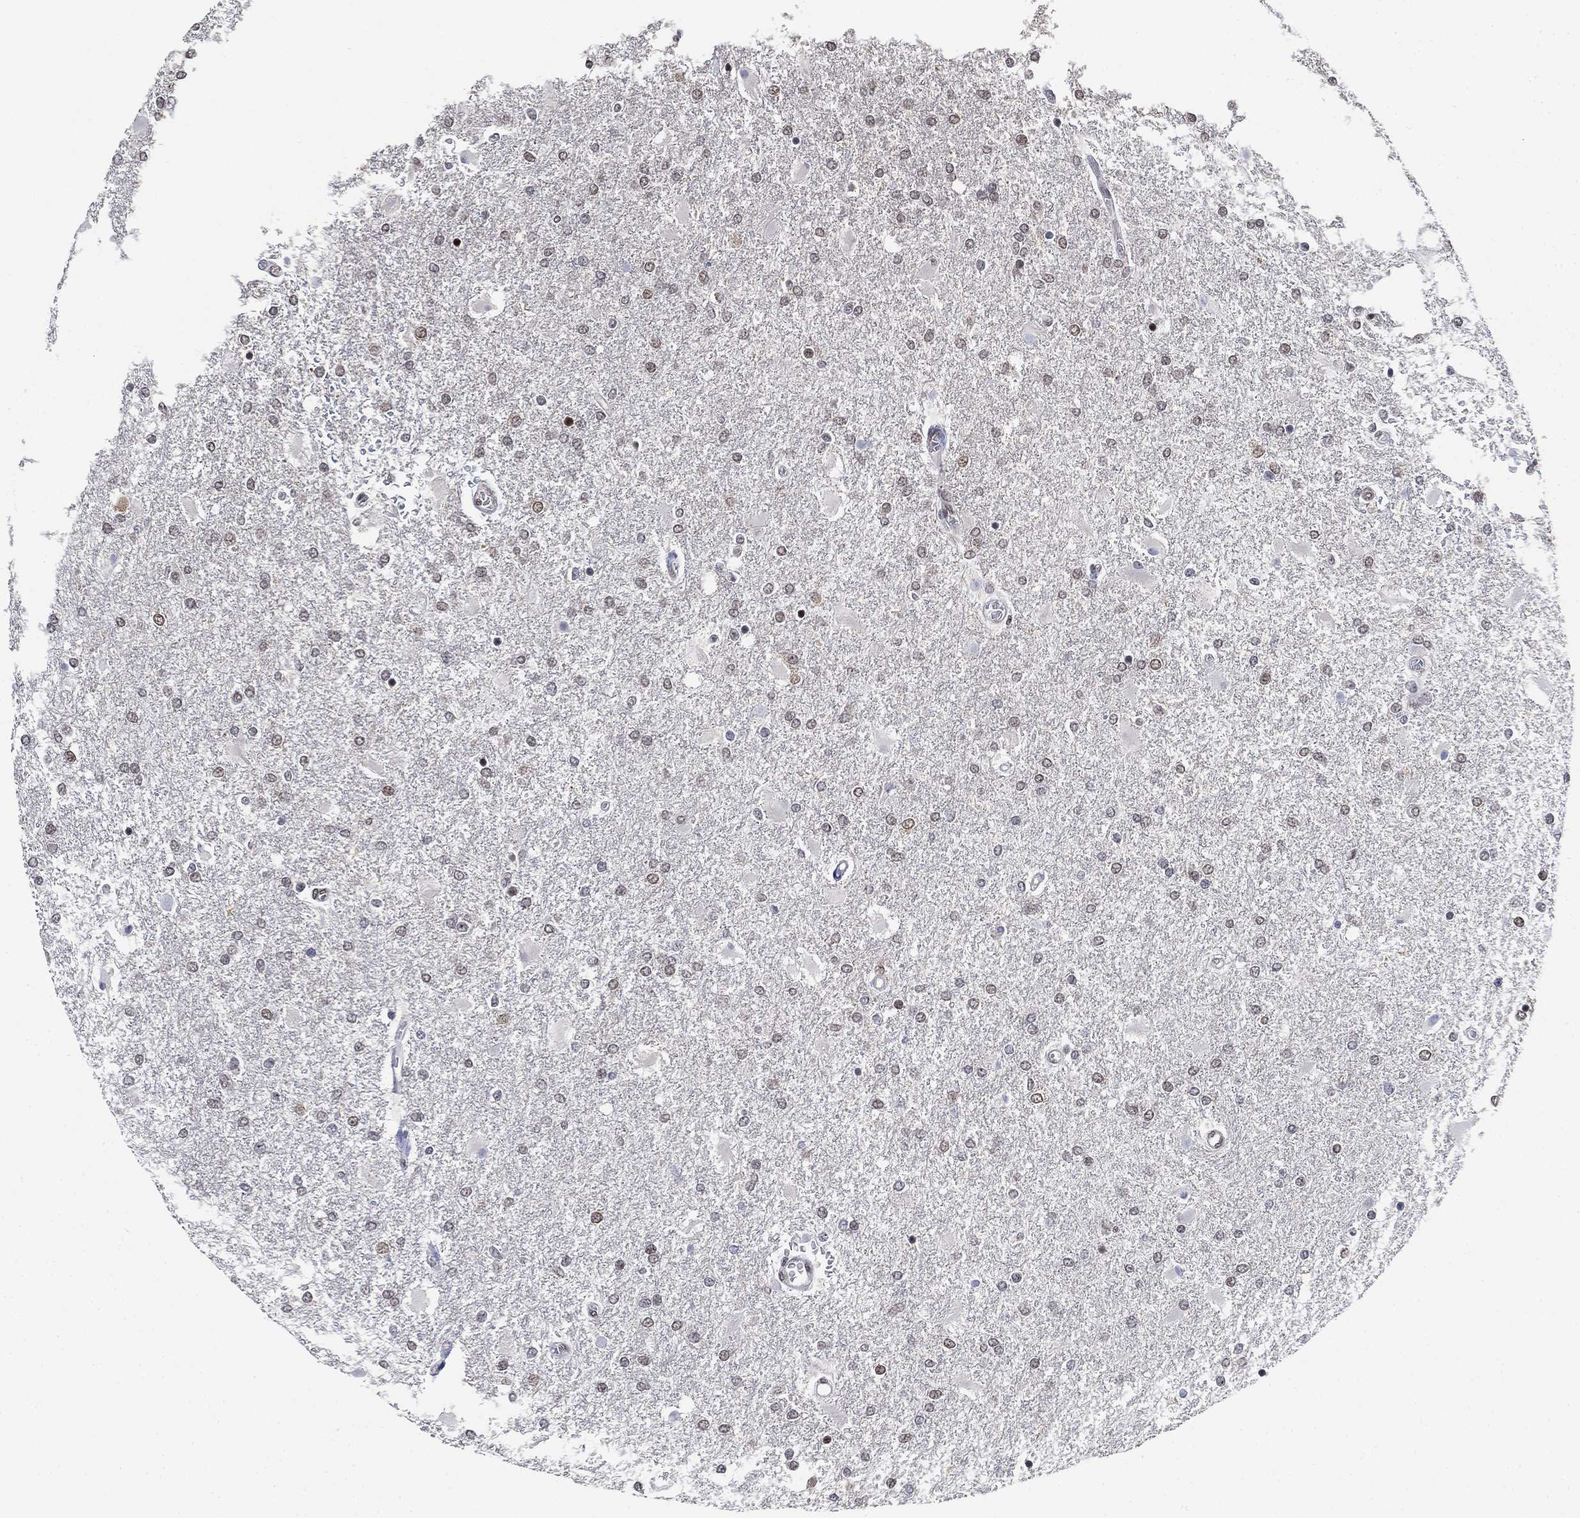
{"staining": {"intensity": "moderate", "quantity": "<25%", "location": "nuclear"}, "tissue": "glioma", "cell_type": "Tumor cells", "image_type": "cancer", "snomed": [{"axis": "morphology", "description": "Glioma, malignant, High grade"}, {"axis": "topography", "description": "Cerebral cortex"}], "caption": "Tumor cells demonstrate moderate nuclear positivity in approximately <25% of cells in malignant high-grade glioma.", "gene": "ZSCAN30", "patient": {"sex": "male", "age": 79}}